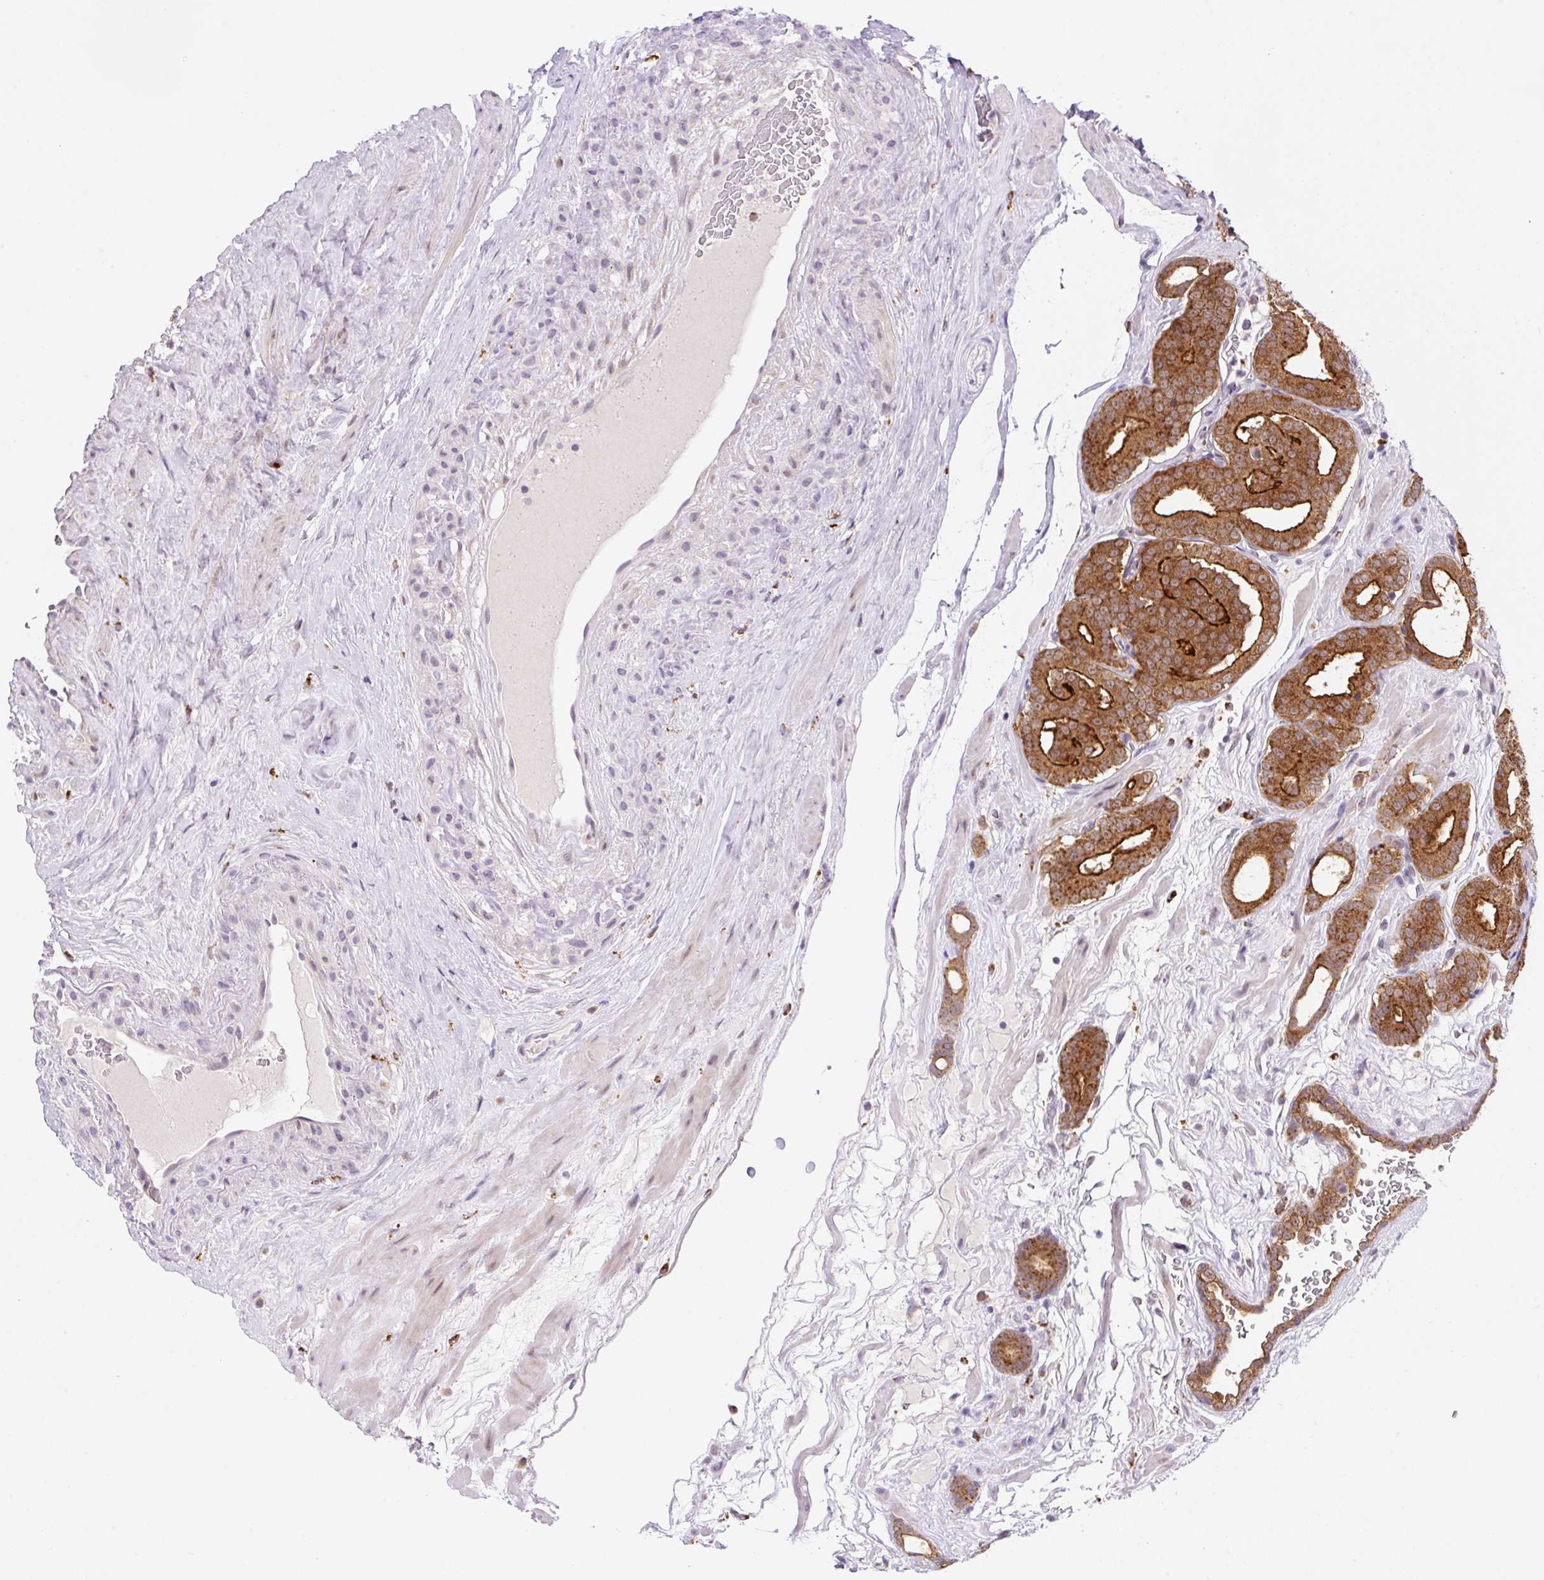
{"staining": {"intensity": "strong", "quantity": "25%-75%", "location": "cytoplasmic/membranous"}, "tissue": "prostate cancer", "cell_type": "Tumor cells", "image_type": "cancer", "snomed": [{"axis": "morphology", "description": "Adenocarcinoma, High grade"}, {"axis": "topography", "description": "Prostate"}], "caption": "DAB (3,3'-diaminobenzidine) immunohistochemical staining of prostate high-grade adenocarcinoma displays strong cytoplasmic/membranous protein staining in about 25%-75% of tumor cells. (IHC, brightfield microscopy, high magnification).", "gene": "CEBPZOS", "patient": {"sex": "male", "age": 66}}